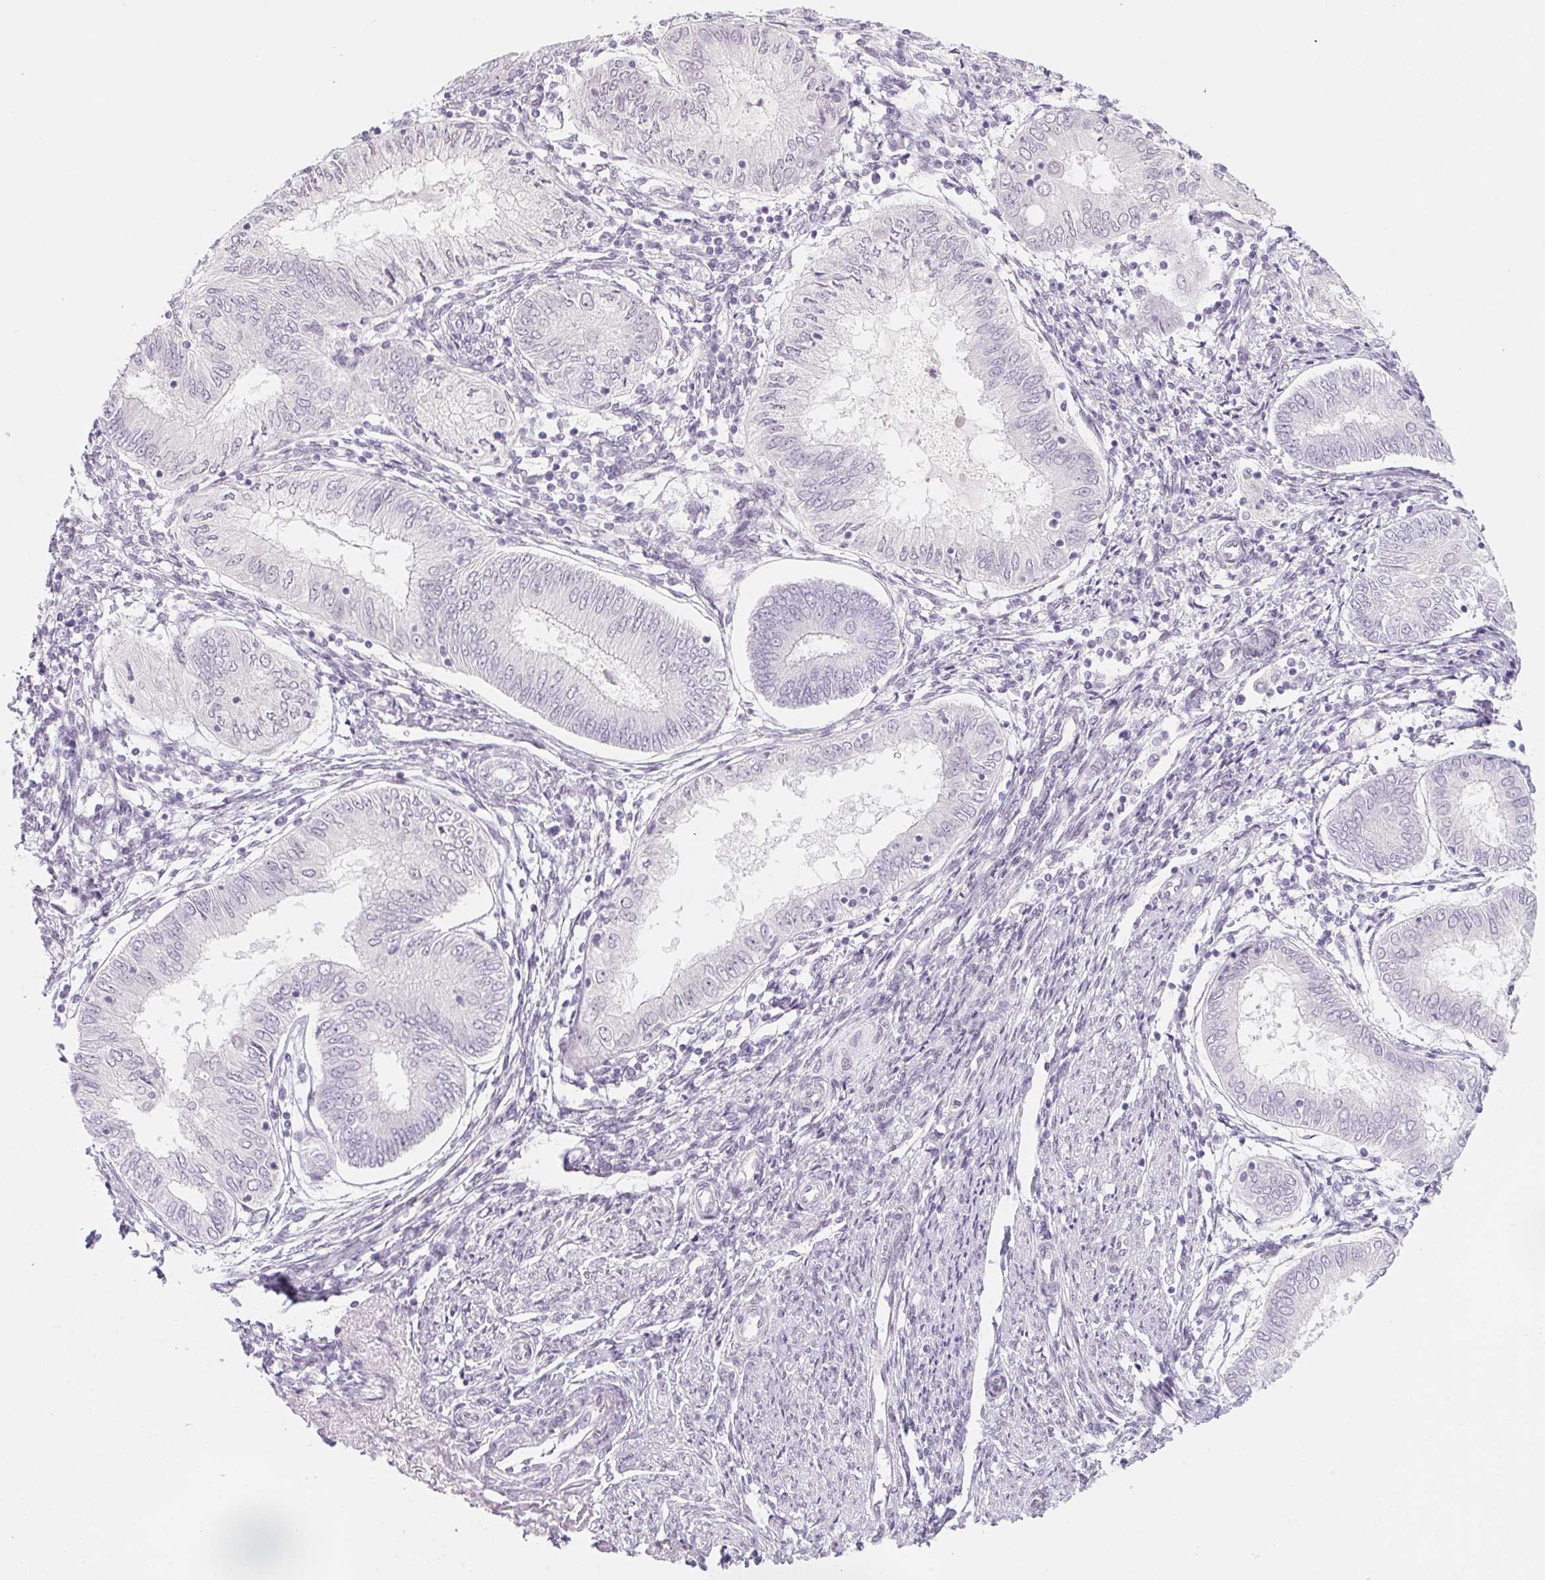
{"staining": {"intensity": "negative", "quantity": "none", "location": "none"}, "tissue": "endometrial cancer", "cell_type": "Tumor cells", "image_type": "cancer", "snomed": [{"axis": "morphology", "description": "Adenocarcinoma, NOS"}, {"axis": "topography", "description": "Endometrium"}], "caption": "Tumor cells show no significant staining in endometrial cancer (adenocarcinoma).", "gene": "KCNQ2", "patient": {"sex": "female", "age": 68}}